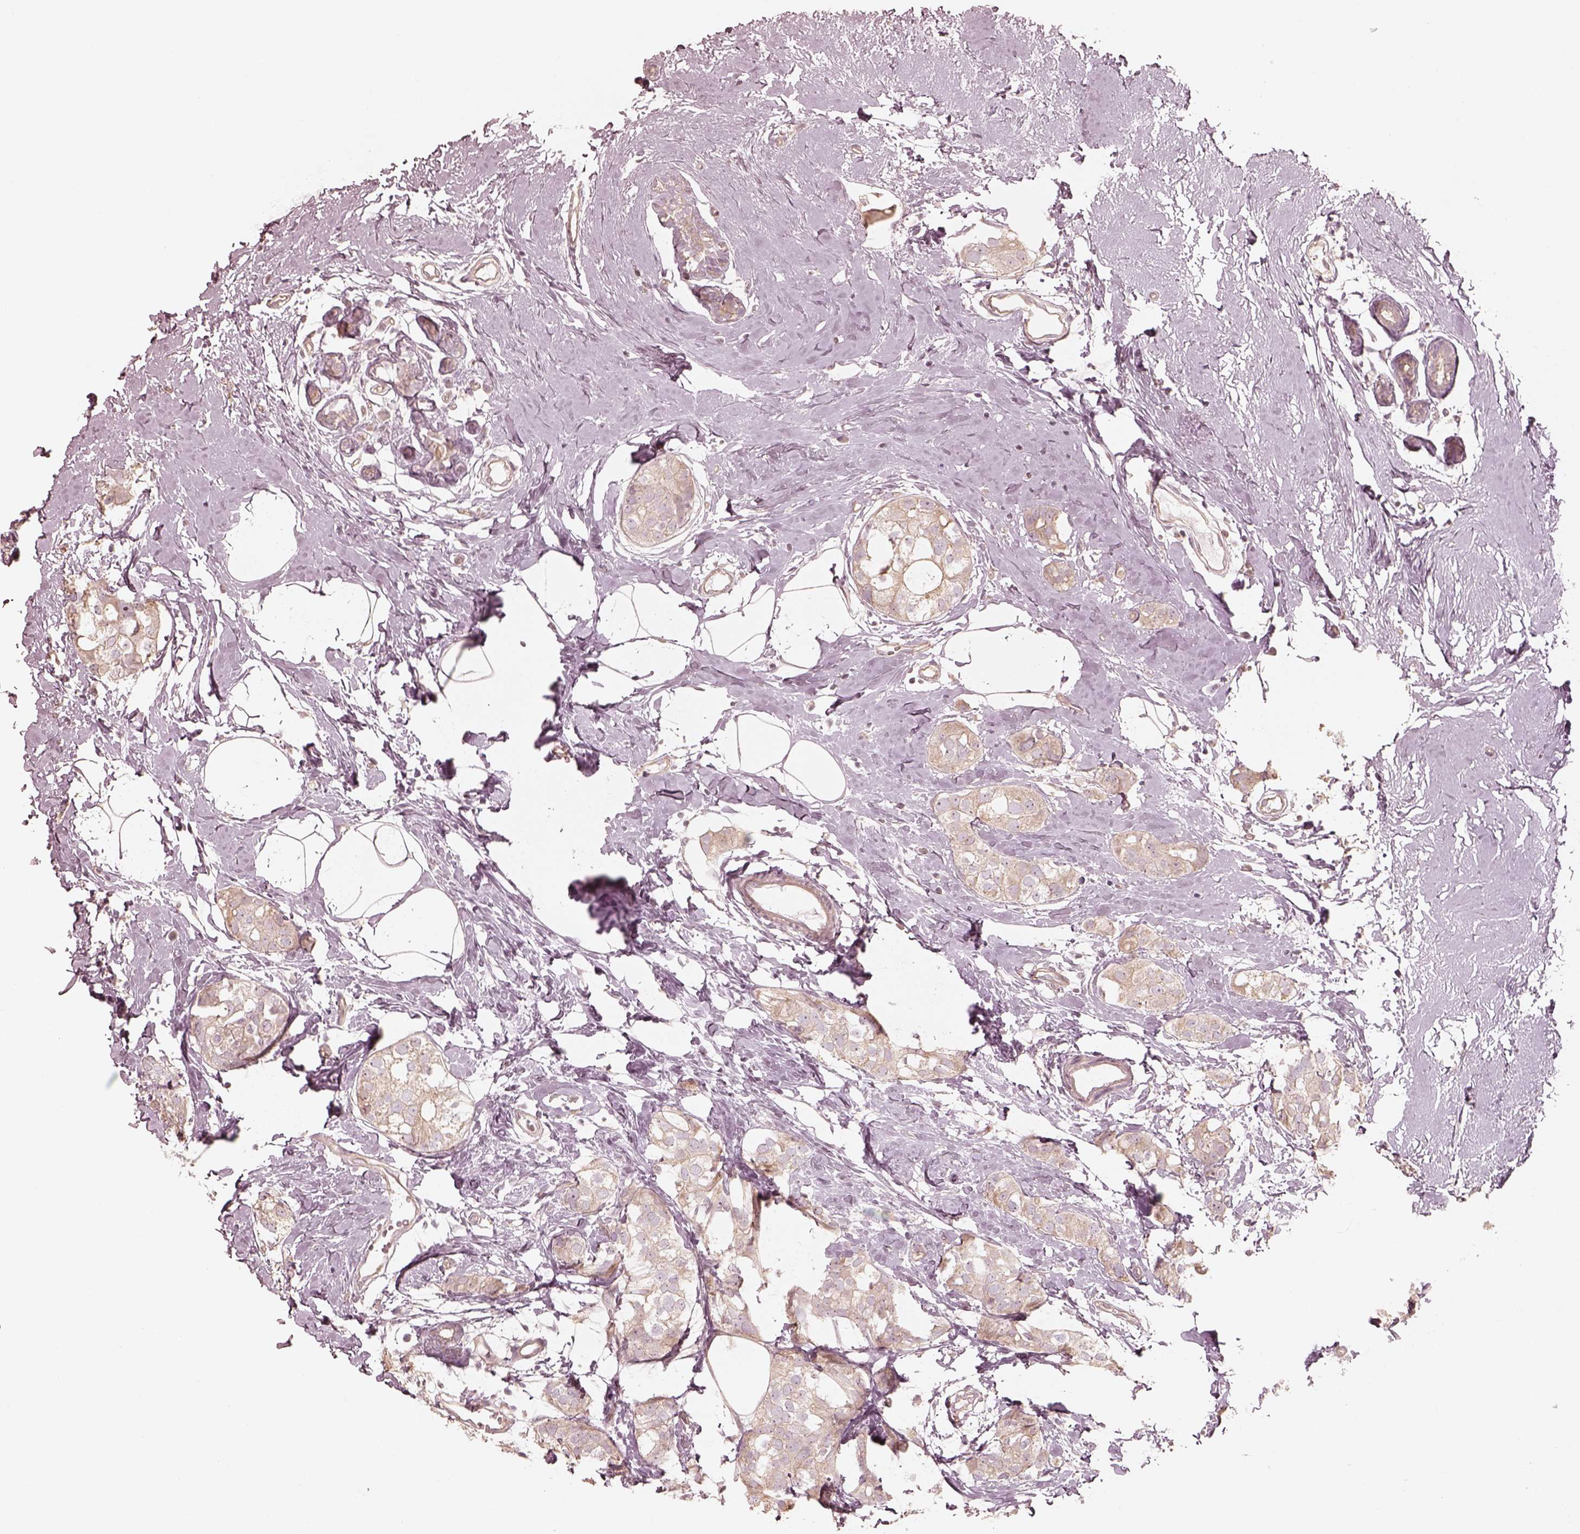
{"staining": {"intensity": "weak", "quantity": "25%-75%", "location": "cytoplasmic/membranous"}, "tissue": "breast cancer", "cell_type": "Tumor cells", "image_type": "cancer", "snomed": [{"axis": "morphology", "description": "Duct carcinoma"}, {"axis": "topography", "description": "Breast"}], "caption": "Breast invasive ductal carcinoma was stained to show a protein in brown. There is low levels of weak cytoplasmic/membranous positivity in approximately 25%-75% of tumor cells.", "gene": "KIF5C", "patient": {"sex": "female", "age": 40}}